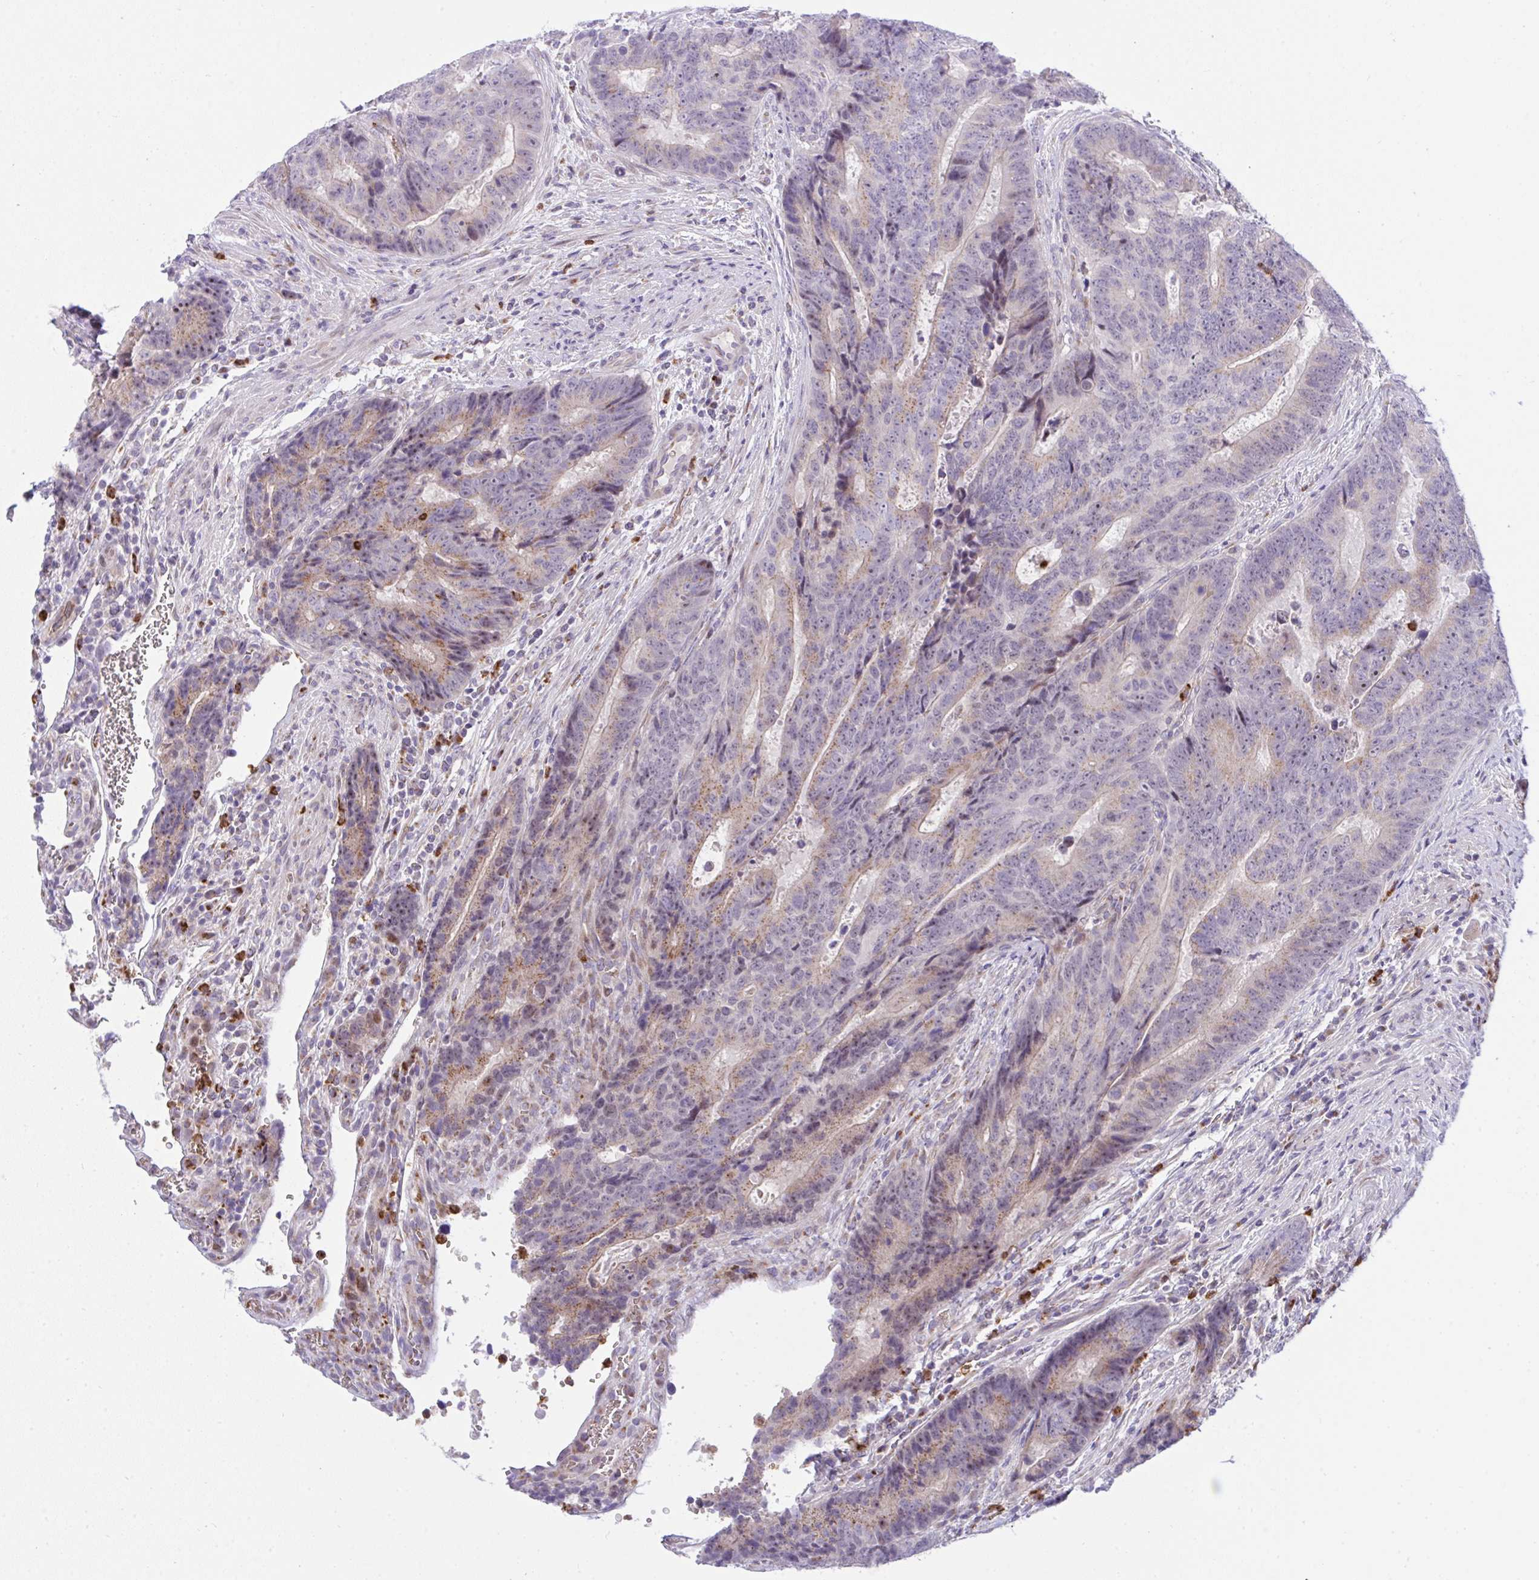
{"staining": {"intensity": "moderate", "quantity": "25%-75%", "location": "cytoplasmic/membranous,nuclear"}, "tissue": "colorectal cancer", "cell_type": "Tumor cells", "image_type": "cancer", "snomed": [{"axis": "morphology", "description": "Adenocarcinoma, NOS"}, {"axis": "topography", "description": "Colon"}], "caption": "An image of human adenocarcinoma (colorectal) stained for a protein demonstrates moderate cytoplasmic/membranous and nuclear brown staining in tumor cells.", "gene": "ZNF554", "patient": {"sex": "female", "age": 48}}